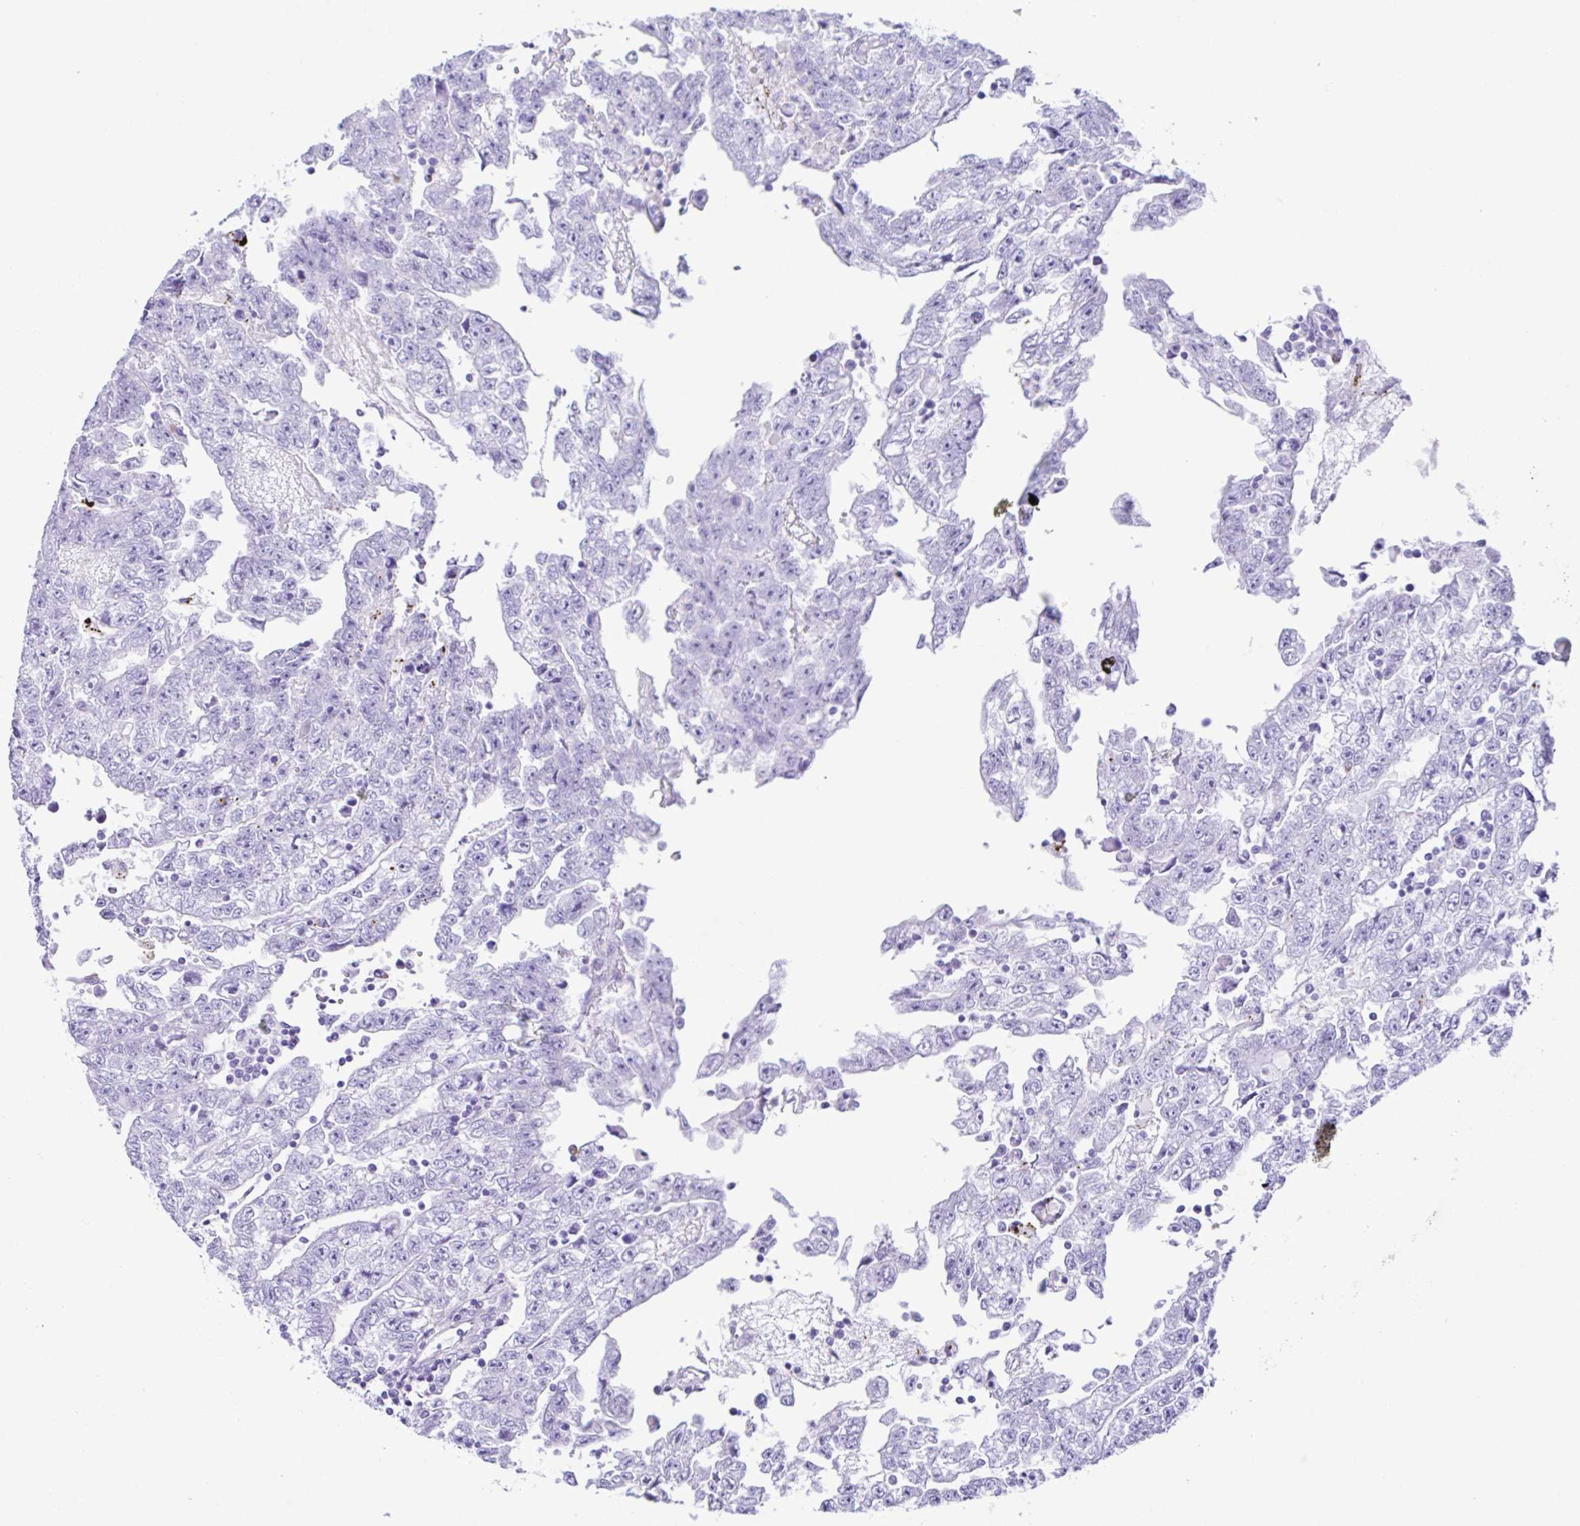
{"staining": {"intensity": "negative", "quantity": "none", "location": "none"}, "tissue": "testis cancer", "cell_type": "Tumor cells", "image_type": "cancer", "snomed": [{"axis": "morphology", "description": "Carcinoma, Embryonal, NOS"}, {"axis": "topography", "description": "Testis"}], "caption": "High power microscopy histopathology image of an immunohistochemistry (IHC) photomicrograph of embryonal carcinoma (testis), revealing no significant expression in tumor cells. (IHC, brightfield microscopy, high magnification).", "gene": "PIGF", "patient": {"sex": "male", "age": 25}}